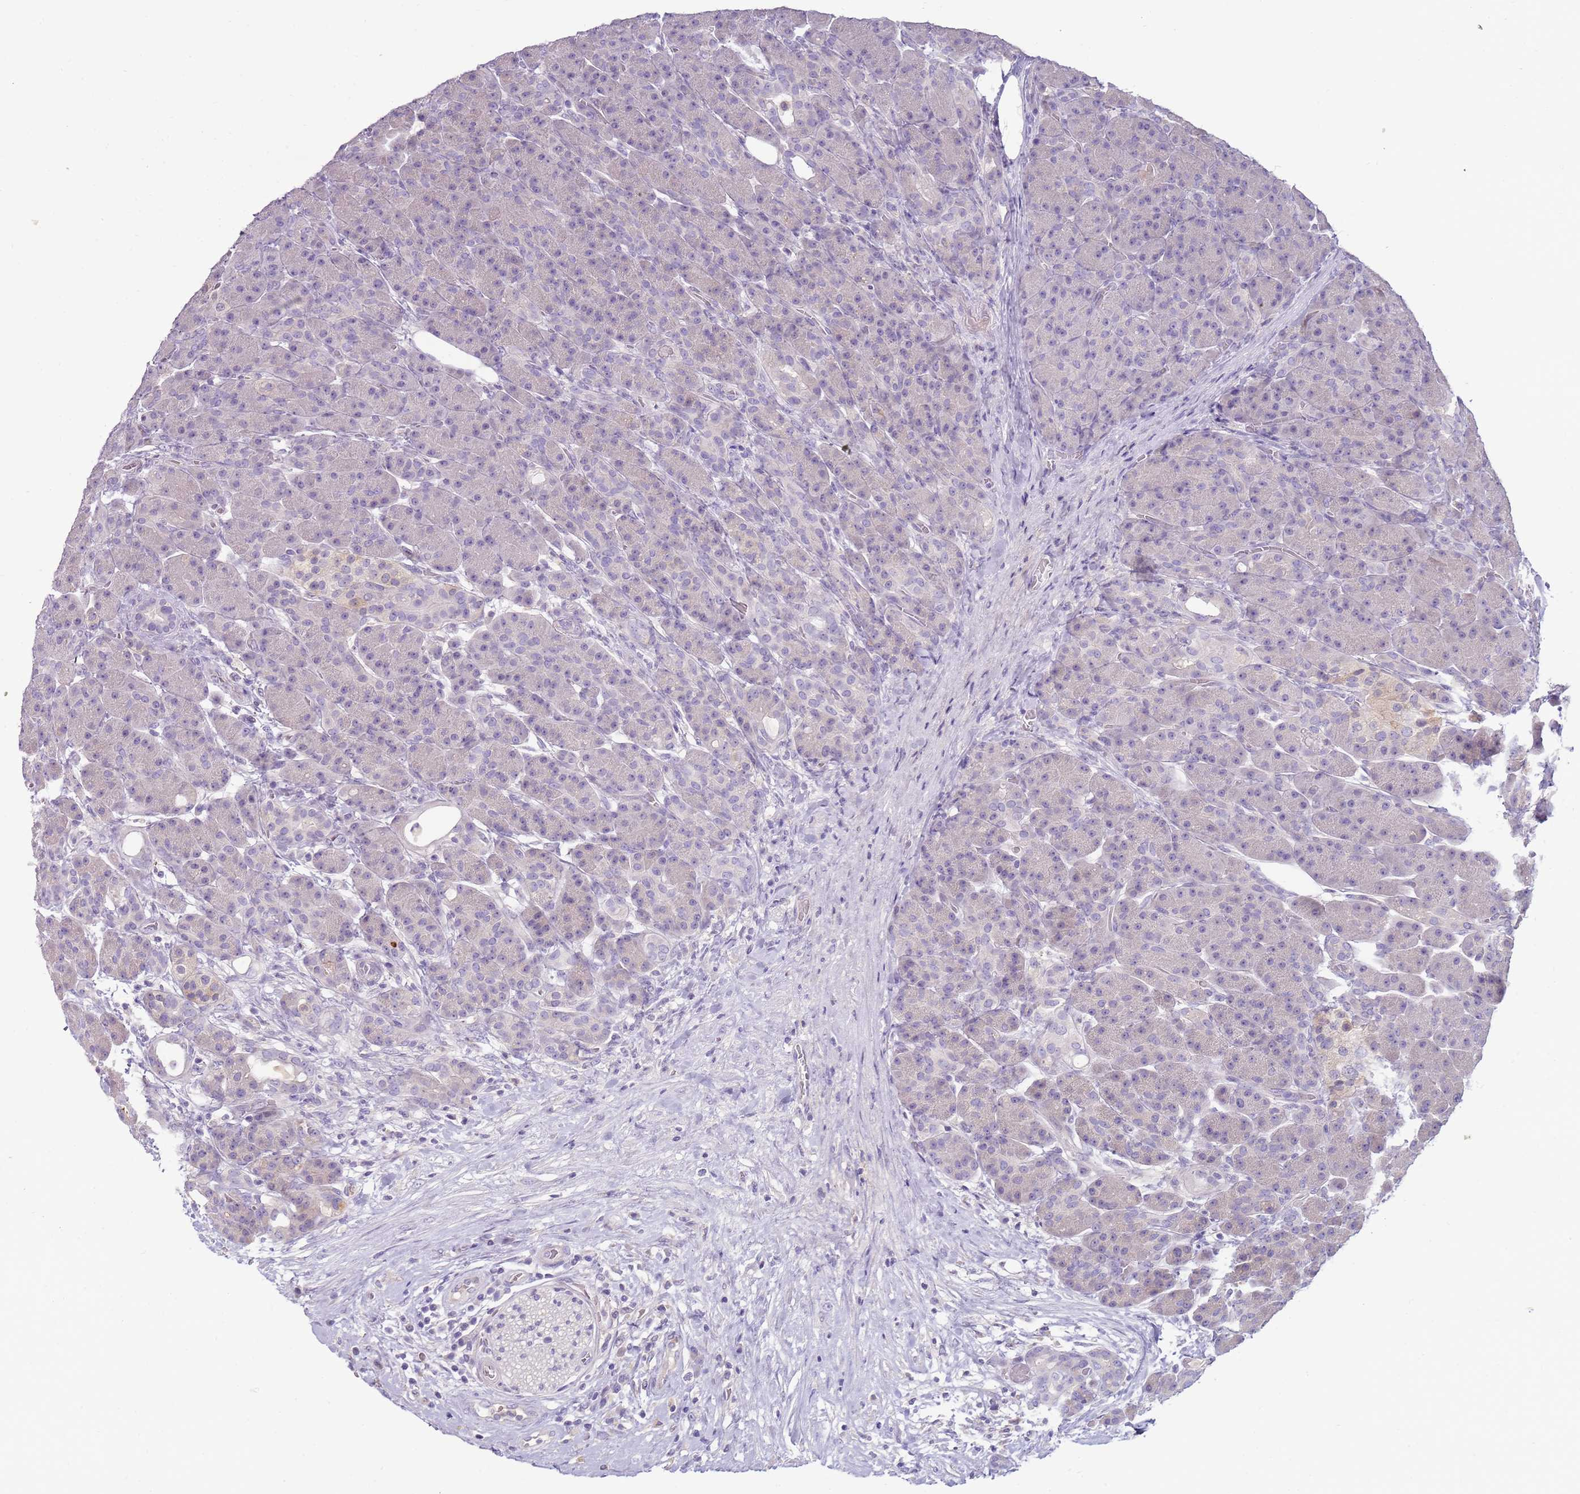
{"staining": {"intensity": "weak", "quantity": "<25%", "location": "cytoplasmic/membranous"}, "tissue": "pancreas", "cell_type": "Exocrine glandular cells", "image_type": "normal", "snomed": [{"axis": "morphology", "description": "Normal tissue, NOS"}, {"axis": "topography", "description": "Pancreas"}], "caption": "IHC micrograph of unremarkable pancreas stained for a protein (brown), which reveals no positivity in exocrine glandular cells. The staining was performed using DAB (3,3'-diaminobenzidine) to visualize the protein expression in brown, while the nuclei were stained in blue with hematoxylin (Magnification: 20x).", "gene": "ARHGAP5", "patient": {"sex": "male", "age": 63}}